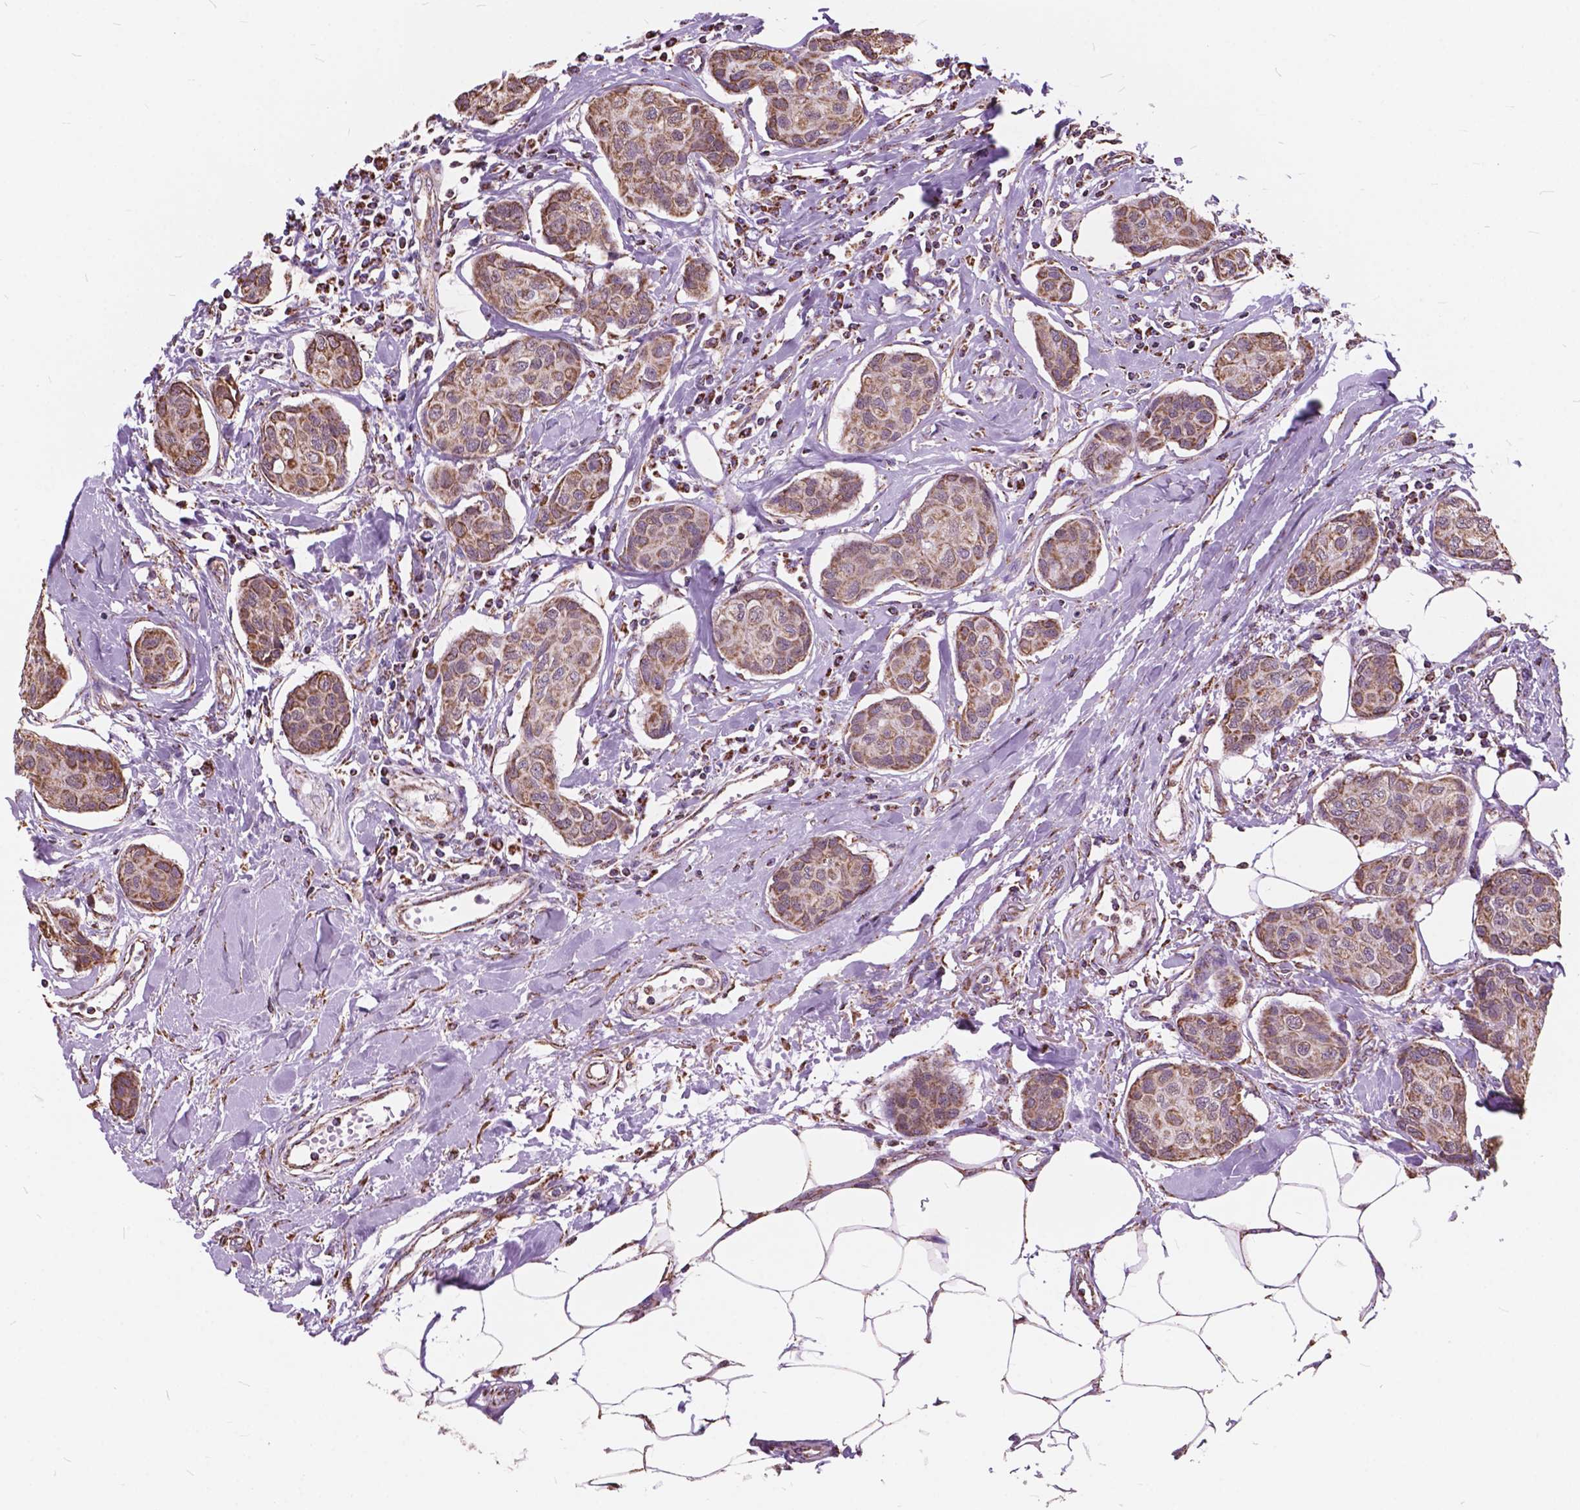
{"staining": {"intensity": "moderate", "quantity": ">75%", "location": "cytoplasmic/membranous"}, "tissue": "breast cancer", "cell_type": "Tumor cells", "image_type": "cancer", "snomed": [{"axis": "morphology", "description": "Duct carcinoma"}, {"axis": "topography", "description": "Breast"}], "caption": "Protein staining displays moderate cytoplasmic/membranous positivity in about >75% of tumor cells in breast invasive ductal carcinoma.", "gene": "SCOC", "patient": {"sex": "female", "age": 80}}